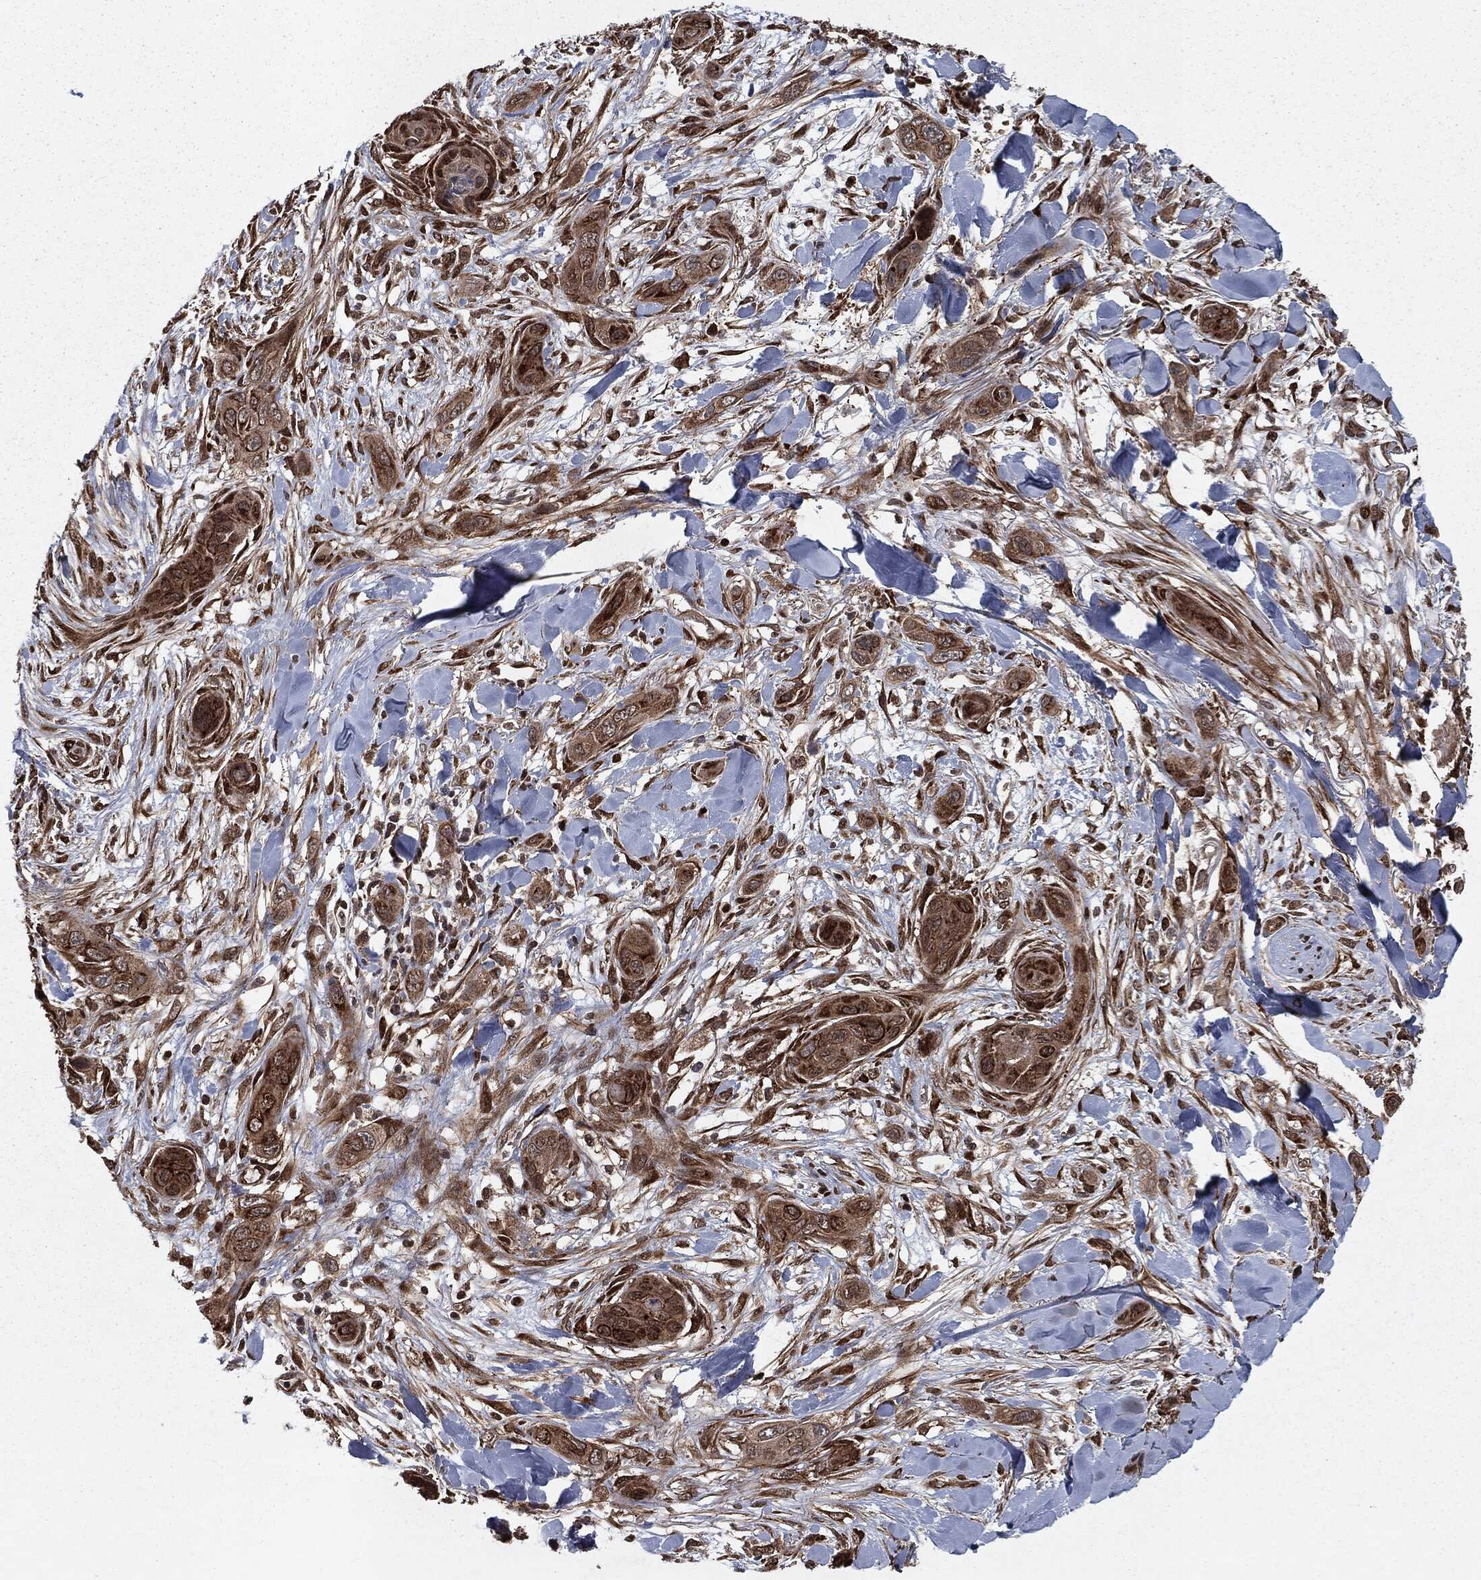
{"staining": {"intensity": "moderate", "quantity": ">75%", "location": "cytoplasmic/membranous"}, "tissue": "skin cancer", "cell_type": "Tumor cells", "image_type": "cancer", "snomed": [{"axis": "morphology", "description": "Squamous cell carcinoma, NOS"}, {"axis": "topography", "description": "Skin"}], "caption": "A high-resolution micrograph shows immunohistochemistry staining of skin cancer (squamous cell carcinoma), which displays moderate cytoplasmic/membranous positivity in about >75% of tumor cells.", "gene": "RANBP9", "patient": {"sex": "male", "age": 78}}